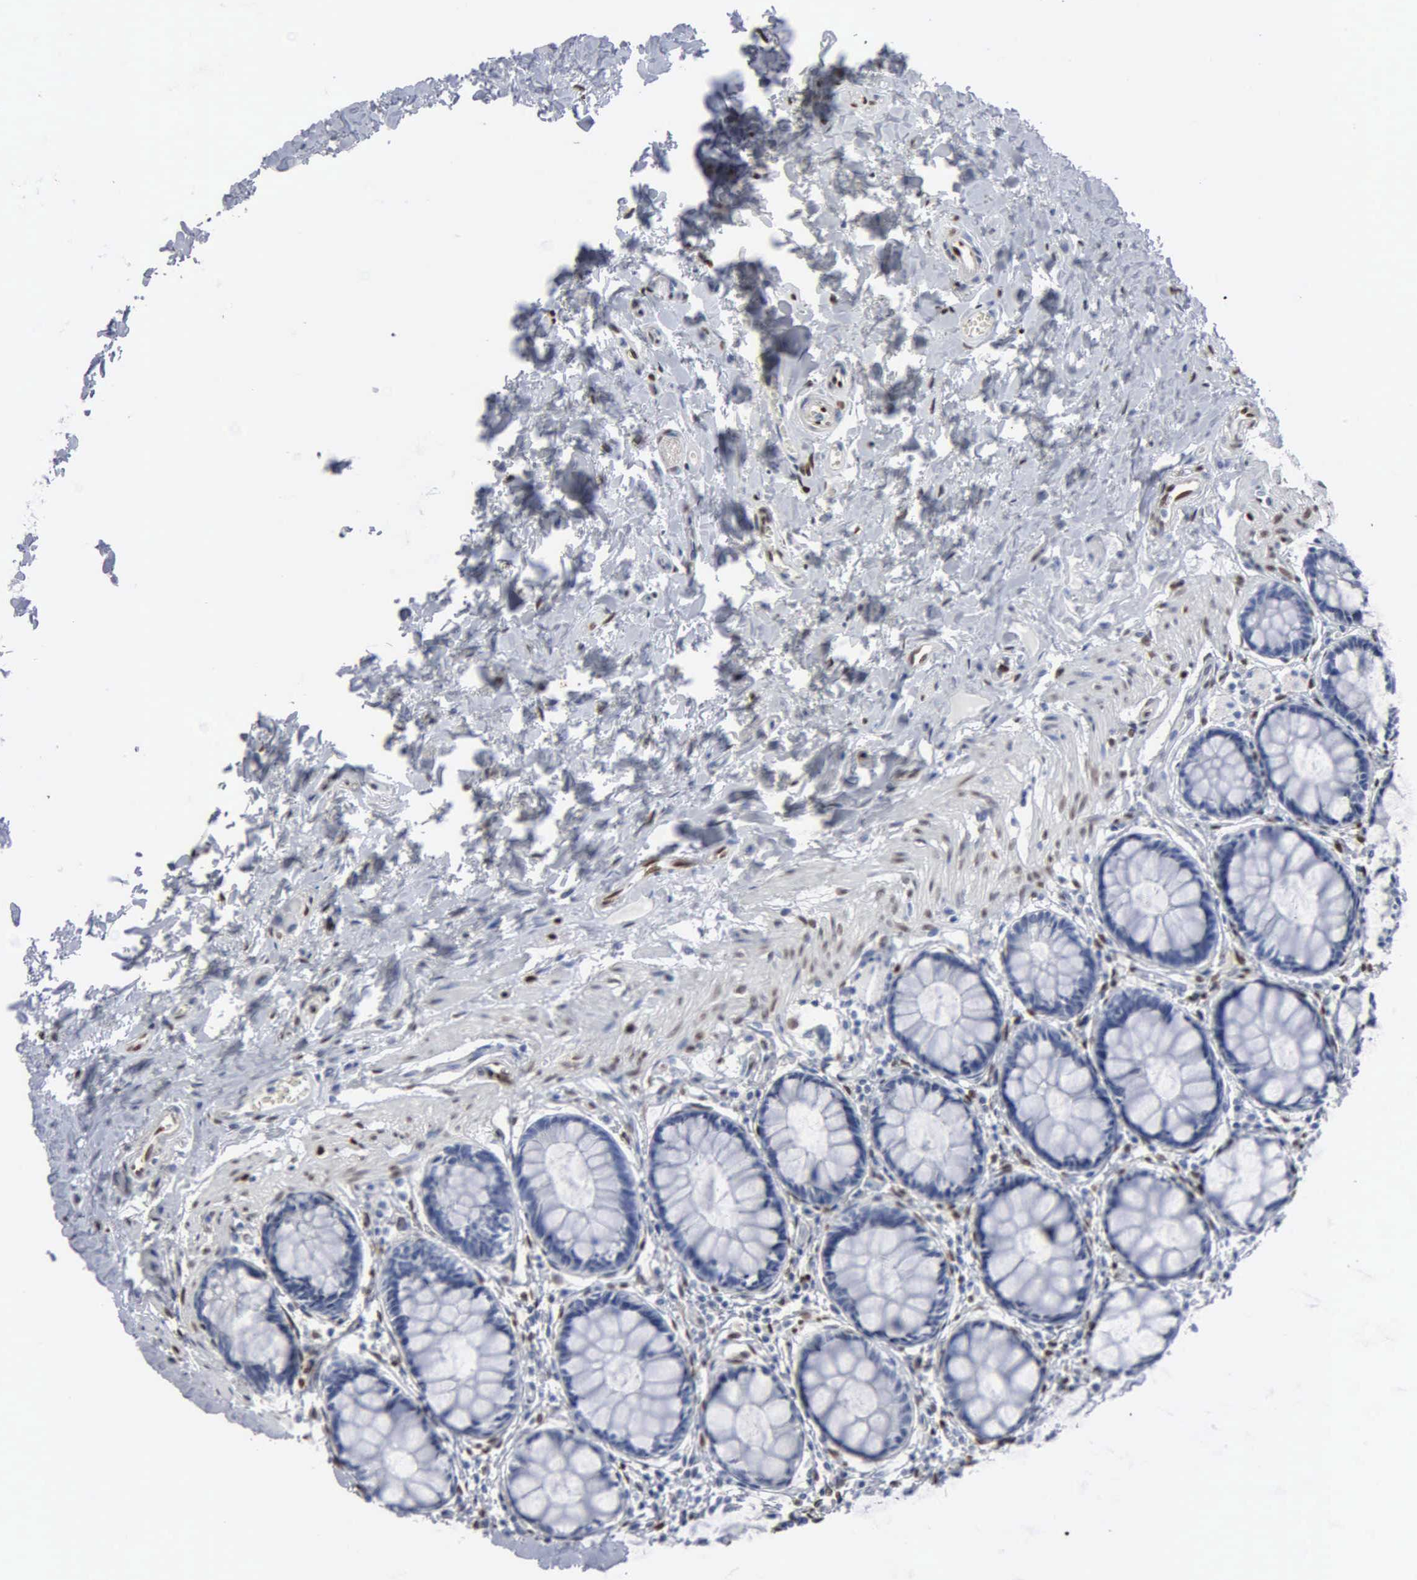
{"staining": {"intensity": "negative", "quantity": "none", "location": "none"}, "tissue": "rectum", "cell_type": "Glandular cells", "image_type": "normal", "snomed": [{"axis": "morphology", "description": "Normal tissue, NOS"}, {"axis": "topography", "description": "Rectum"}], "caption": "The micrograph exhibits no staining of glandular cells in normal rectum.", "gene": "FGF2", "patient": {"sex": "male", "age": 86}}